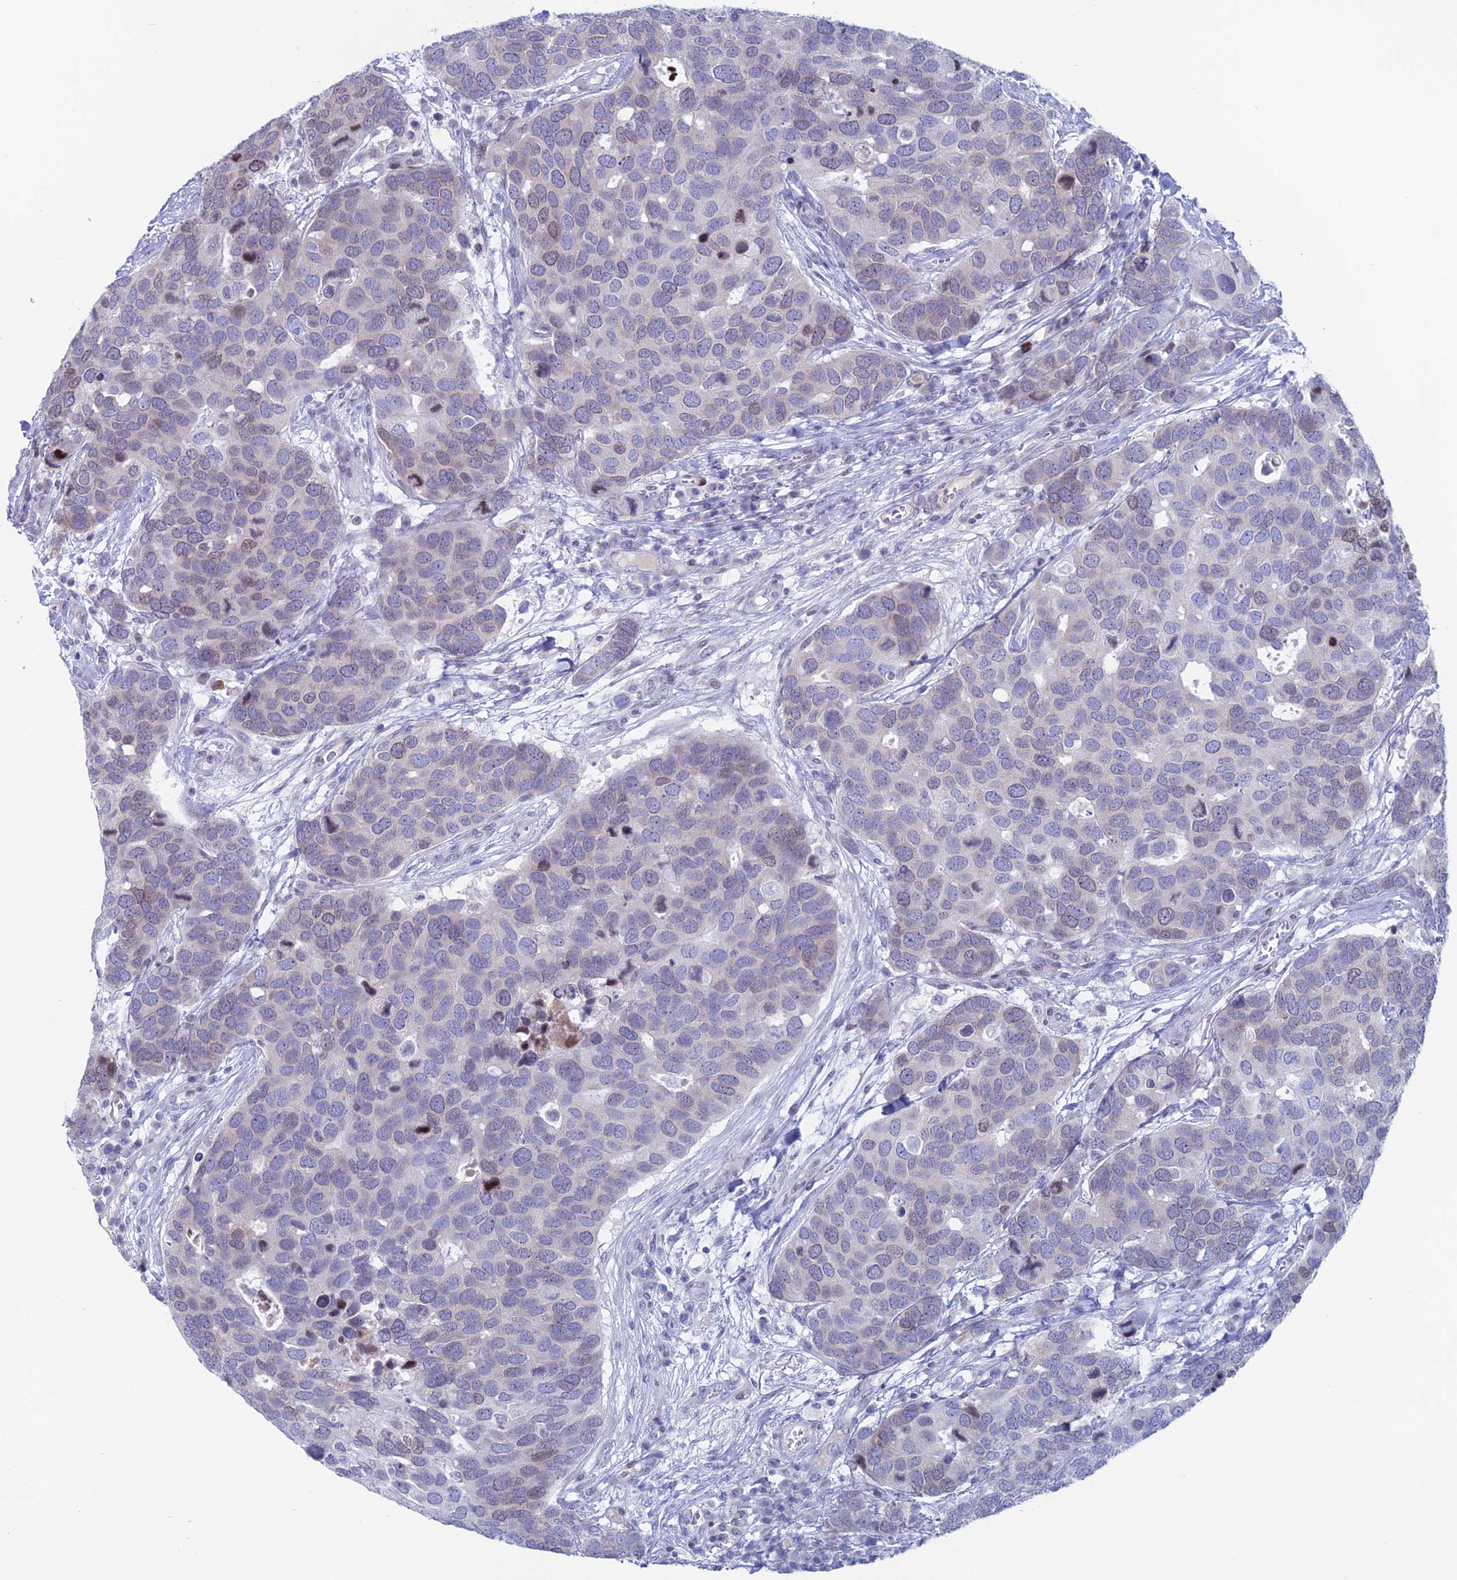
{"staining": {"intensity": "weak", "quantity": "<25%", "location": "nuclear"}, "tissue": "breast cancer", "cell_type": "Tumor cells", "image_type": "cancer", "snomed": [{"axis": "morphology", "description": "Duct carcinoma"}, {"axis": "topography", "description": "Breast"}], "caption": "DAB immunohistochemical staining of human breast cancer (invasive ductal carcinoma) displays no significant staining in tumor cells. Nuclei are stained in blue.", "gene": "CERS6", "patient": {"sex": "female", "age": 83}}